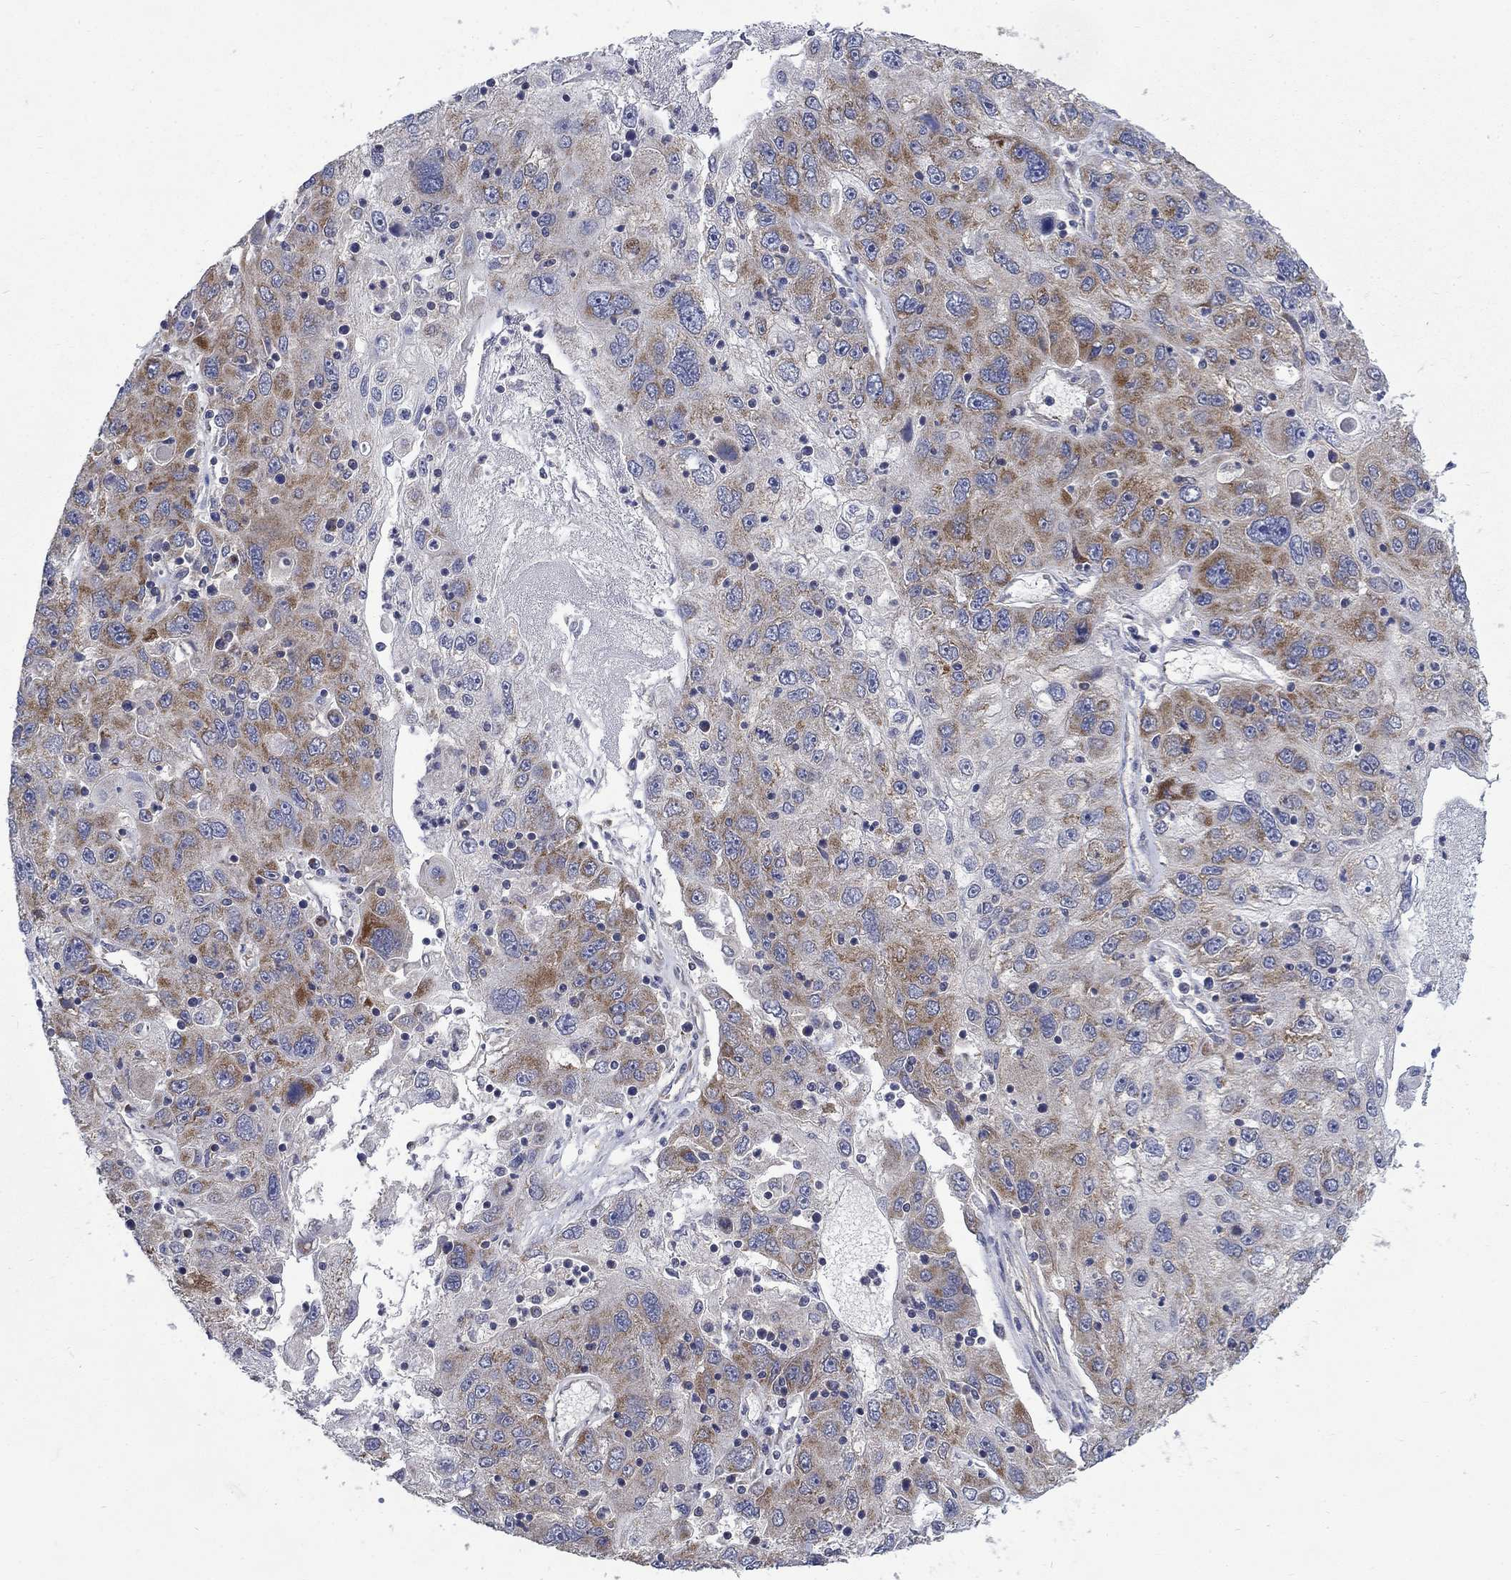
{"staining": {"intensity": "moderate", "quantity": "25%-75%", "location": "cytoplasmic/membranous"}, "tissue": "stomach cancer", "cell_type": "Tumor cells", "image_type": "cancer", "snomed": [{"axis": "morphology", "description": "Adenocarcinoma, NOS"}, {"axis": "topography", "description": "Stomach"}], "caption": "Moderate cytoplasmic/membranous expression for a protein is present in about 25%-75% of tumor cells of stomach cancer using IHC.", "gene": "HSPA12A", "patient": {"sex": "male", "age": 56}}